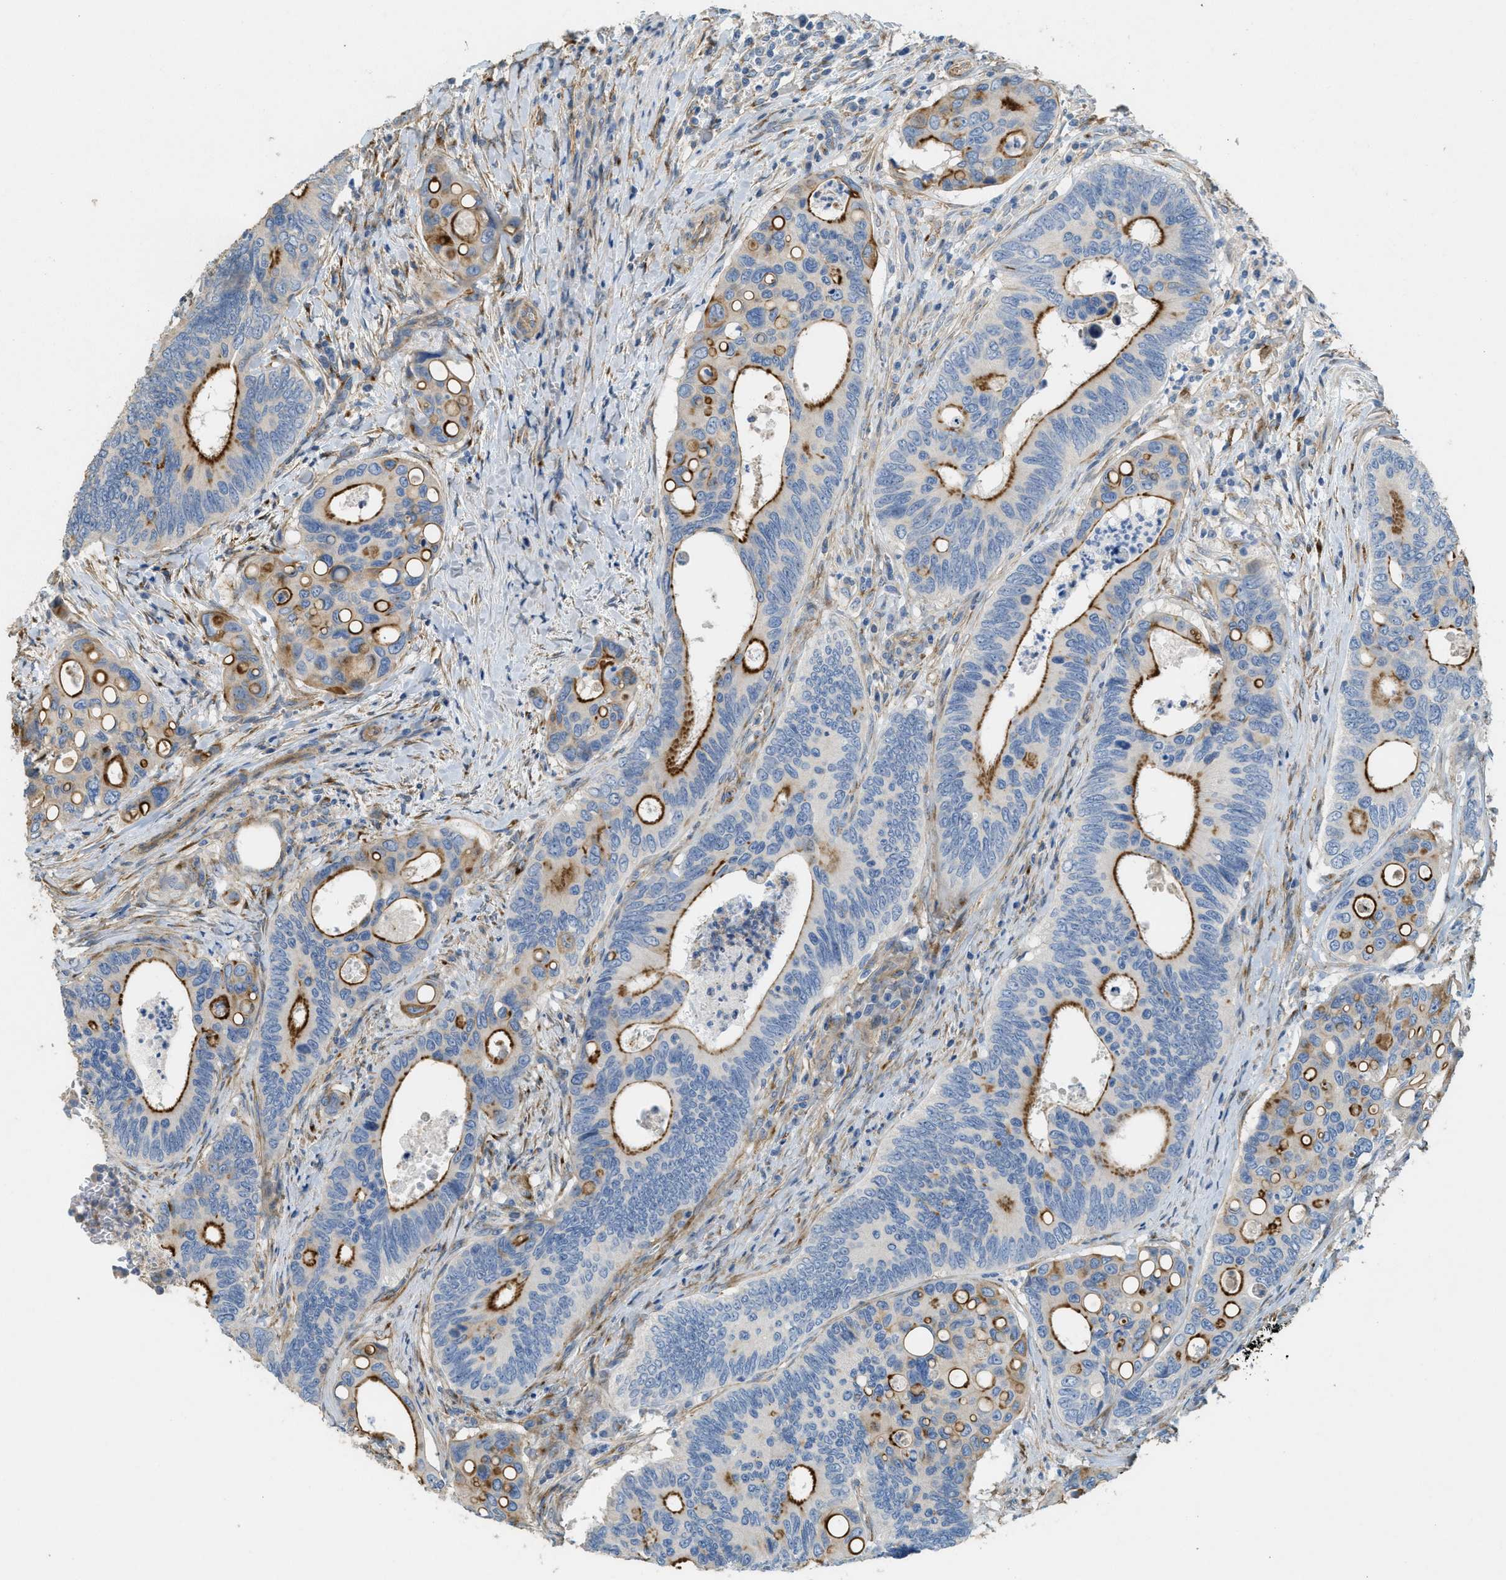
{"staining": {"intensity": "moderate", "quantity": "<25%", "location": "cytoplasmic/membranous"}, "tissue": "colorectal cancer", "cell_type": "Tumor cells", "image_type": "cancer", "snomed": [{"axis": "morphology", "description": "Inflammation, NOS"}, {"axis": "morphology", "description": "Adenocarcinoma, NOS"}, {"axis": "topography", "description": "Colon"}], "caption": "IHC of human adenocarcinoma (colorectal) reveals low levels of moderate cytoplasmic/membranous positivity in about <25% of tumor cells. Using DAB (3,3'-diaminobenzidine) (brown) and hematoxylin (blue) stains, captured at high magnification using brightfield microscopy.", "gene": "ADCY5", "patient": {"sex": "male", "age": 72}}